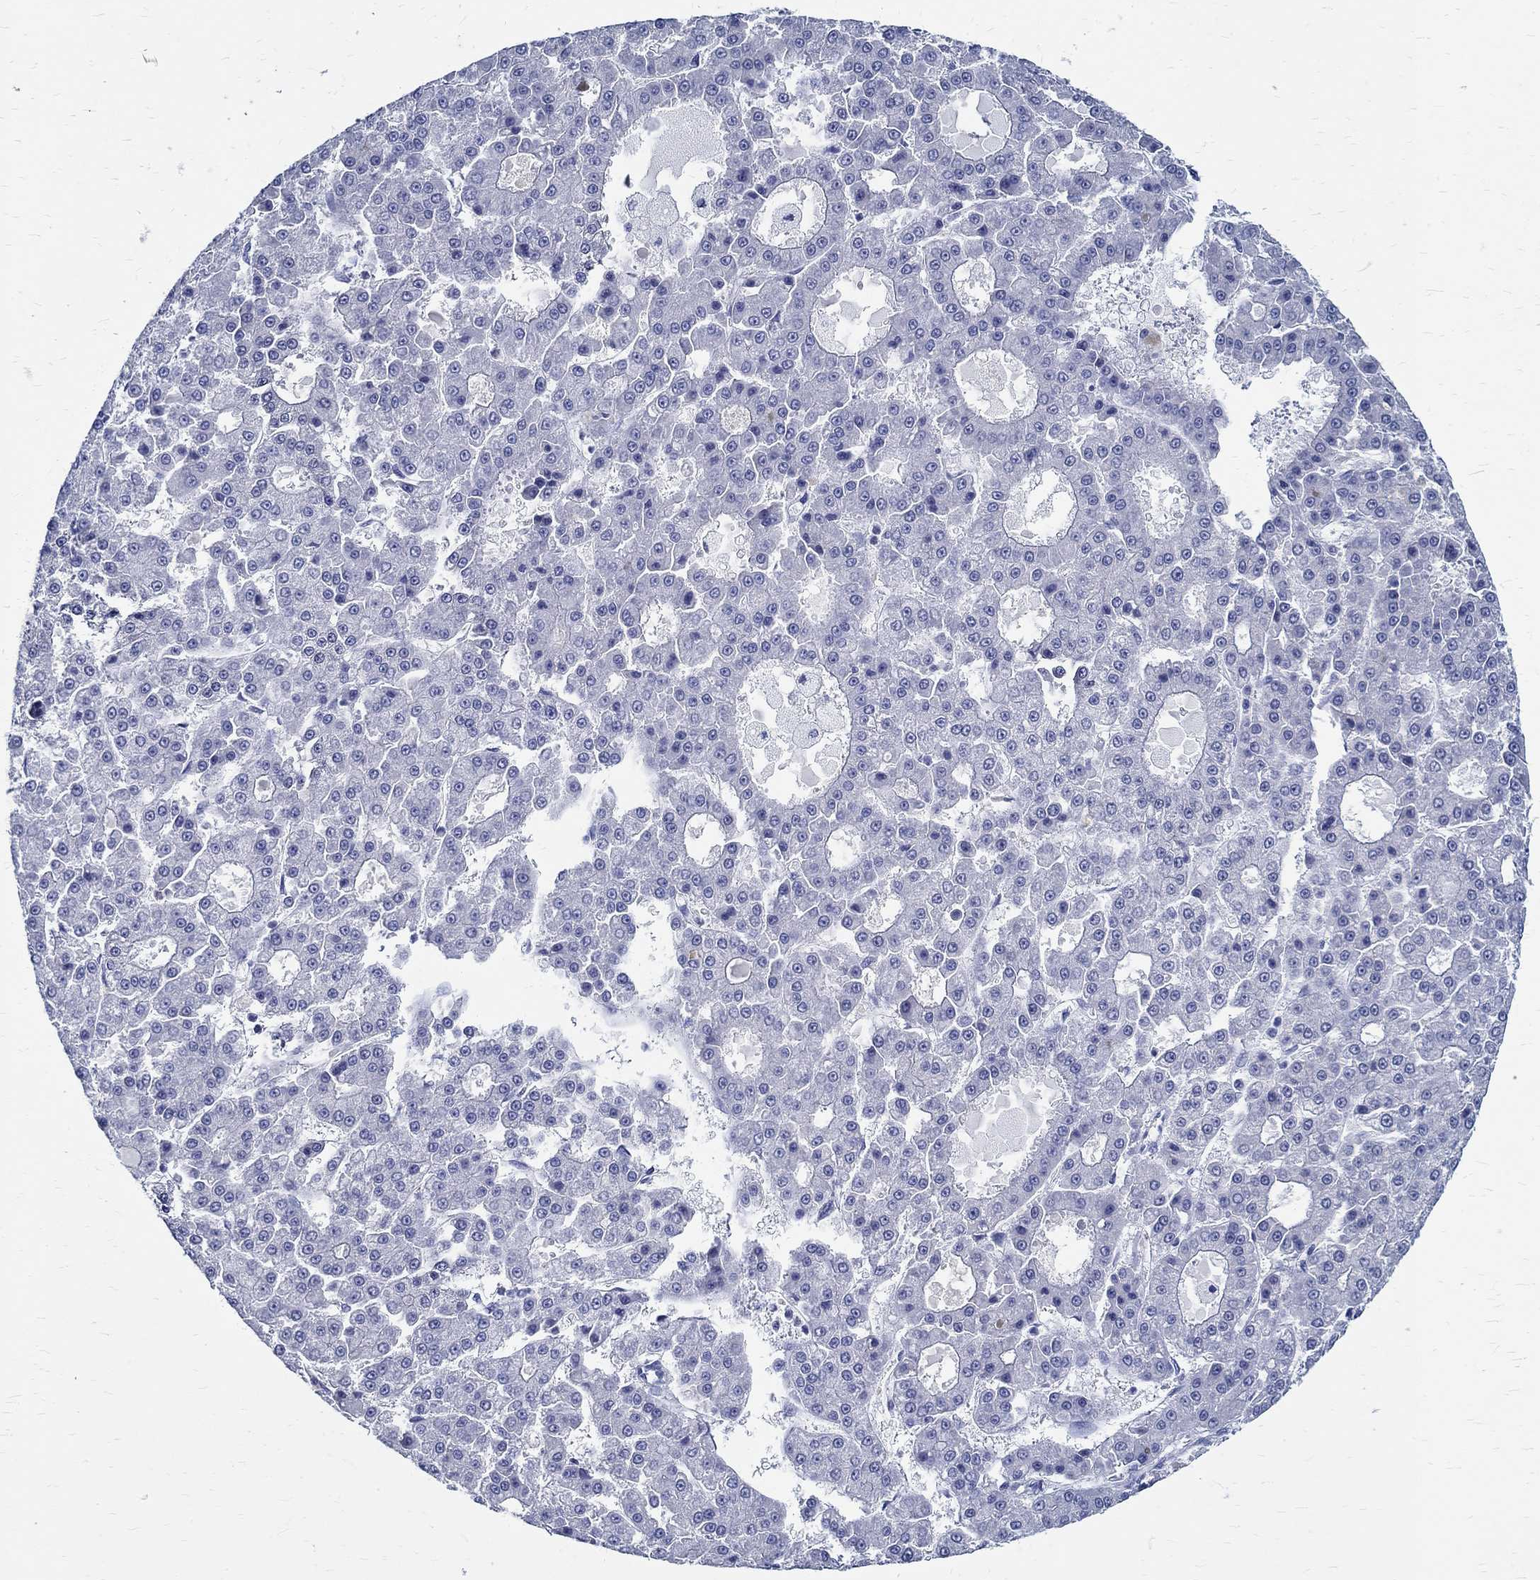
{"staining": {"intensity": "negative", "quantity": "none", "location": "none"}, "tissue": "liver cancer", "cell_type": "Tumor cells", "image_type": "cancer", "snomed": [{"axis": "morphology", "description": "Carcinoma, Hepatocellular, NOS"}, {"axis": "topography", "description": "Liver"}], "caption": "Tumor cells are negative for protein expression in human liver cancer (hepatocellular carcinoma).", "gene": "BSPRY", "patient": {"sex": "male", "age": 70}}